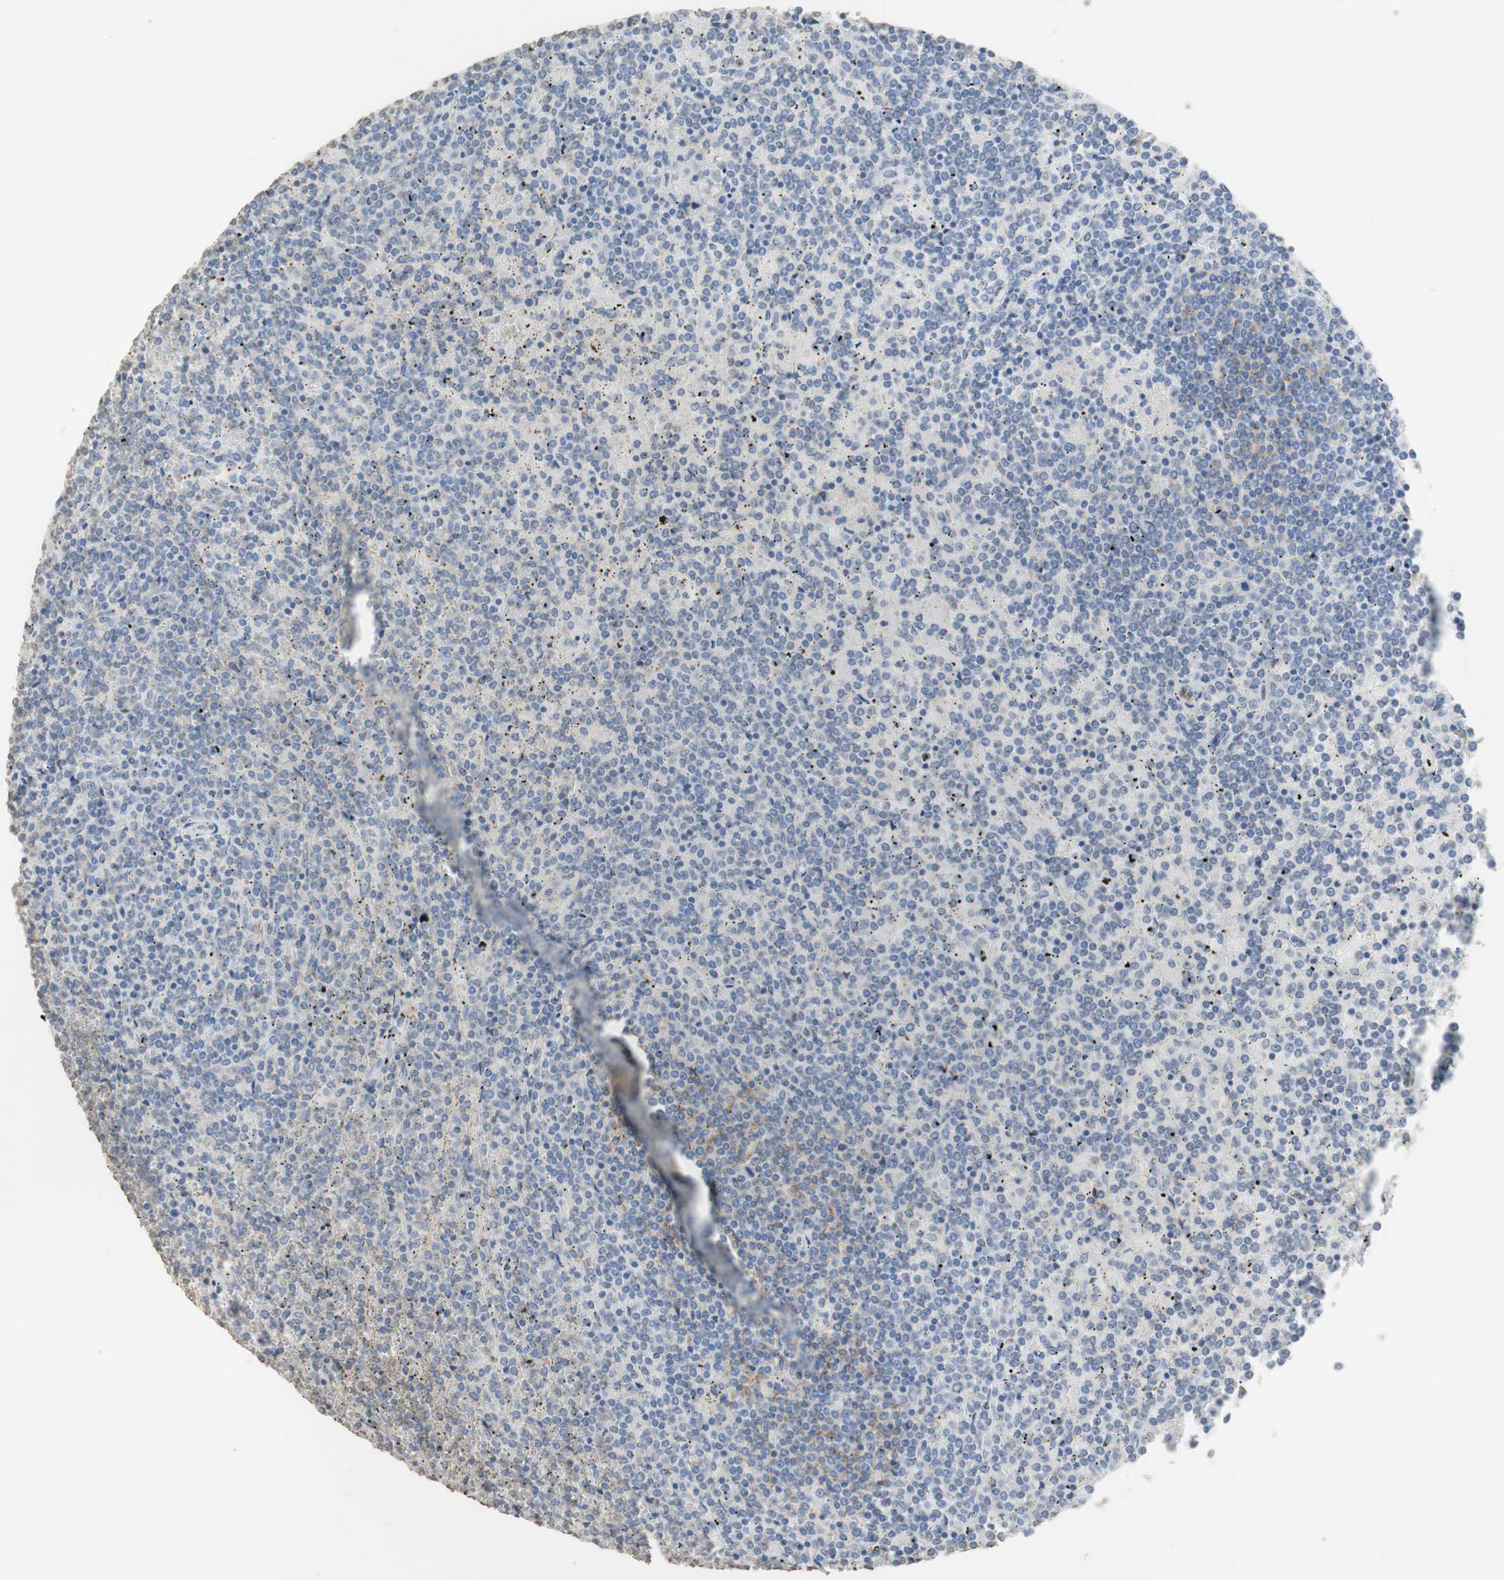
{"staining": {"intensity": "negative", "quantity": "none", "location": "none"}, "tissue": "lymphoma", "cell_type": "Tumor cells", "image_type": "cancer", "snomed": [{"axis": "morphology", "description": "Malignant lymphoma, non-Hodgkin's type, Low grade"}, {"axis": "topography", "description": "Spleen"}], "caption": "DAB immunohistochemical staining of human lymphoma displays no significant staining in tumor cells.", "gene": "L1CAM", "patient": {"sex": "female", "age": 19}}